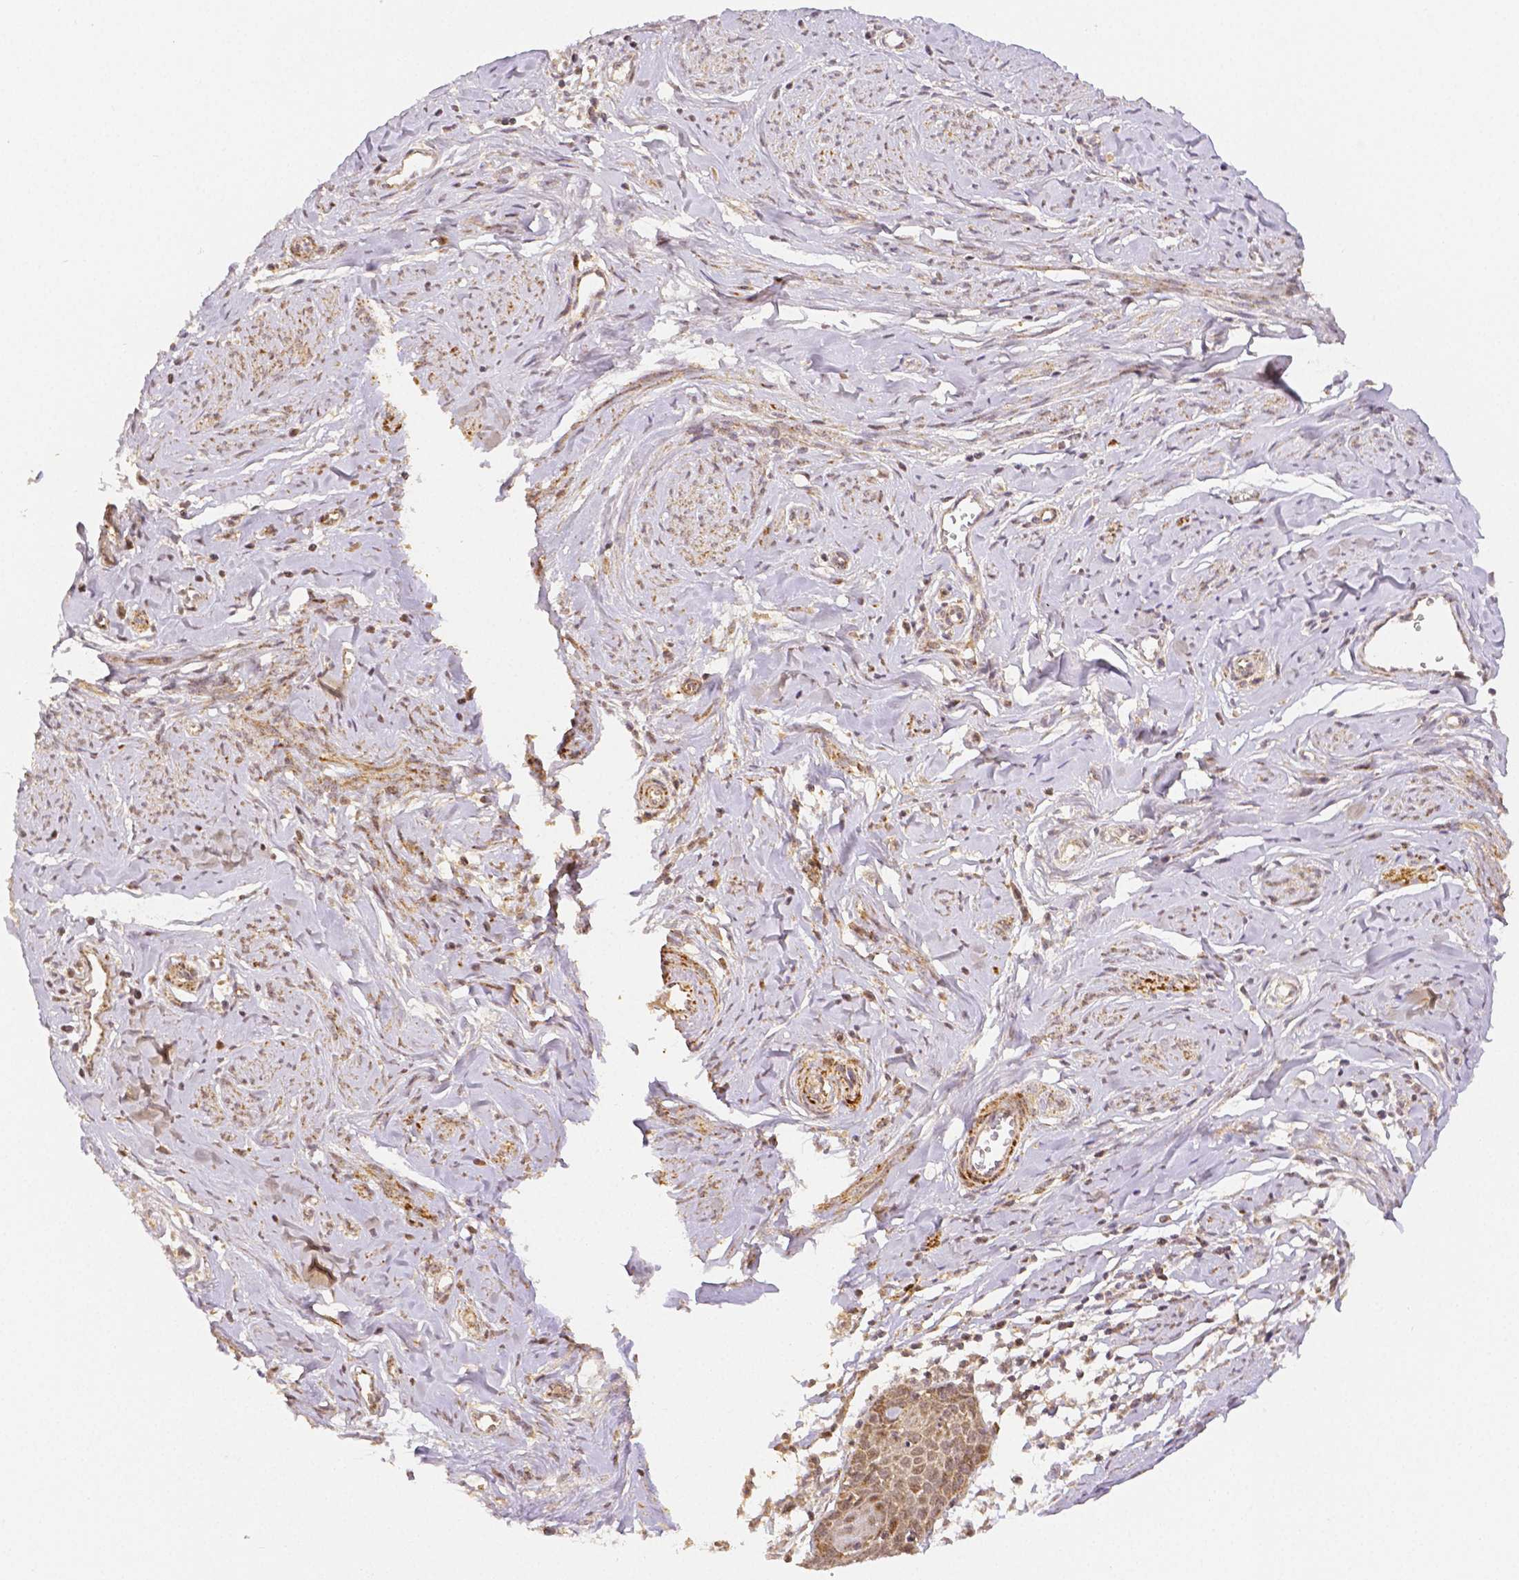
{"staining": {"intensity": "weak", "quantity": ">75%", "location": "cytoplasmic/membranous,nuclear"}, "tissue": "cervical cancer", "cell_type": "Tumor cells", "image_type": "cancer", "snomed": [{"axis": "morphology", "description": "Squamous cell carcinoma, NOS"}, {"axis": "topography", "description": "Cervix"}], "caption": "Human cervical cancer (squamous cell carcinoma) stained with a protein marker demonstrates weak staining in tumor cells.", "gene": "RHOT1", "patient": {"sex": "female", "age": 63}}